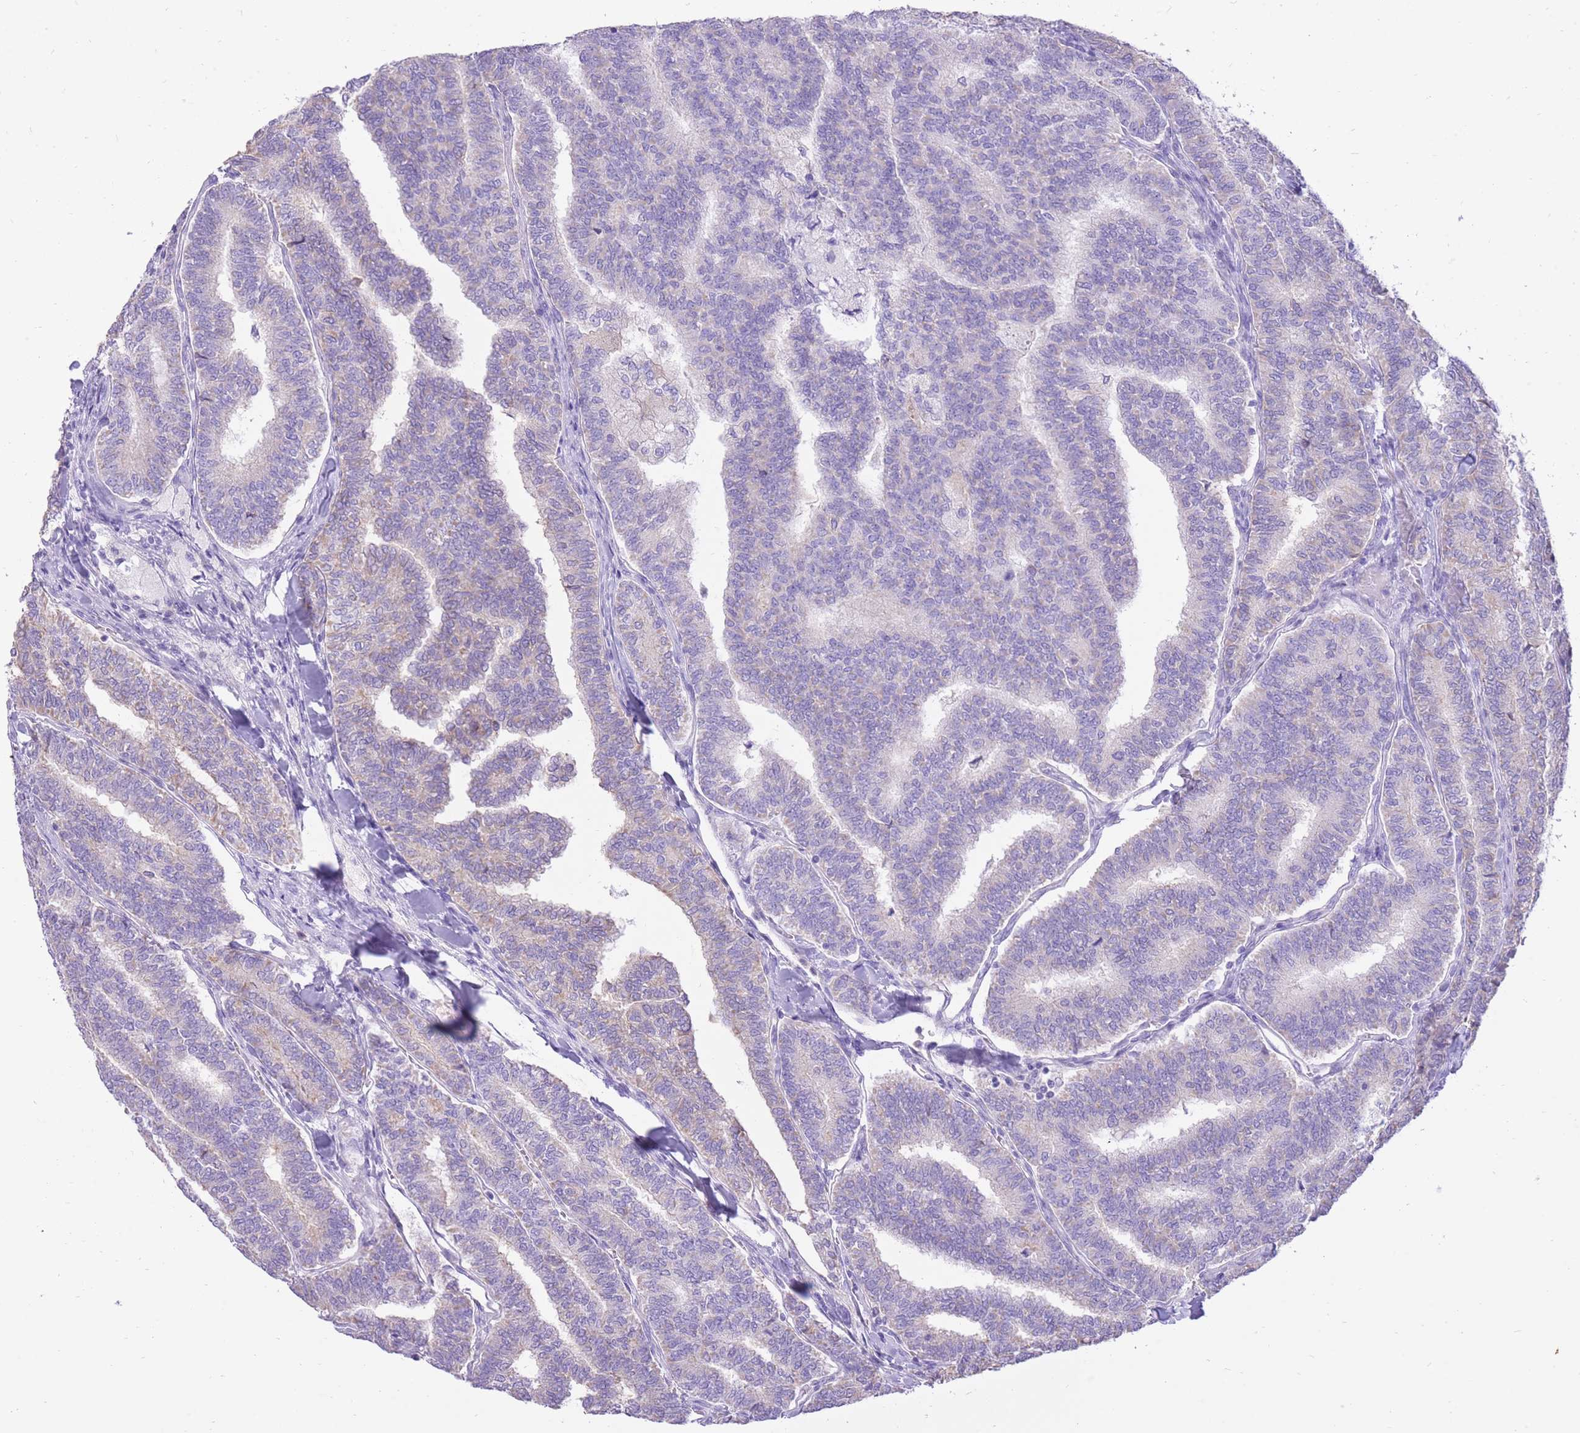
{"staining": {"intensity": "negative", "quantity": "none", "location": "none"}, "tissue": "thyroid cancer", "cell_type": "Tumor cells", "image_type": "cancer", "snomed": [{"axis": "morphology", "description": "Papillary adenocarcinoma, NOS"}, {"axis": "topography", "description": "Thyroid gland"}], "caption": "Tumor cells are negative for protein expression in human thyroid cancer.", "gene": "SLC4A4", "patient": {"sex": "female", "age": 35}}